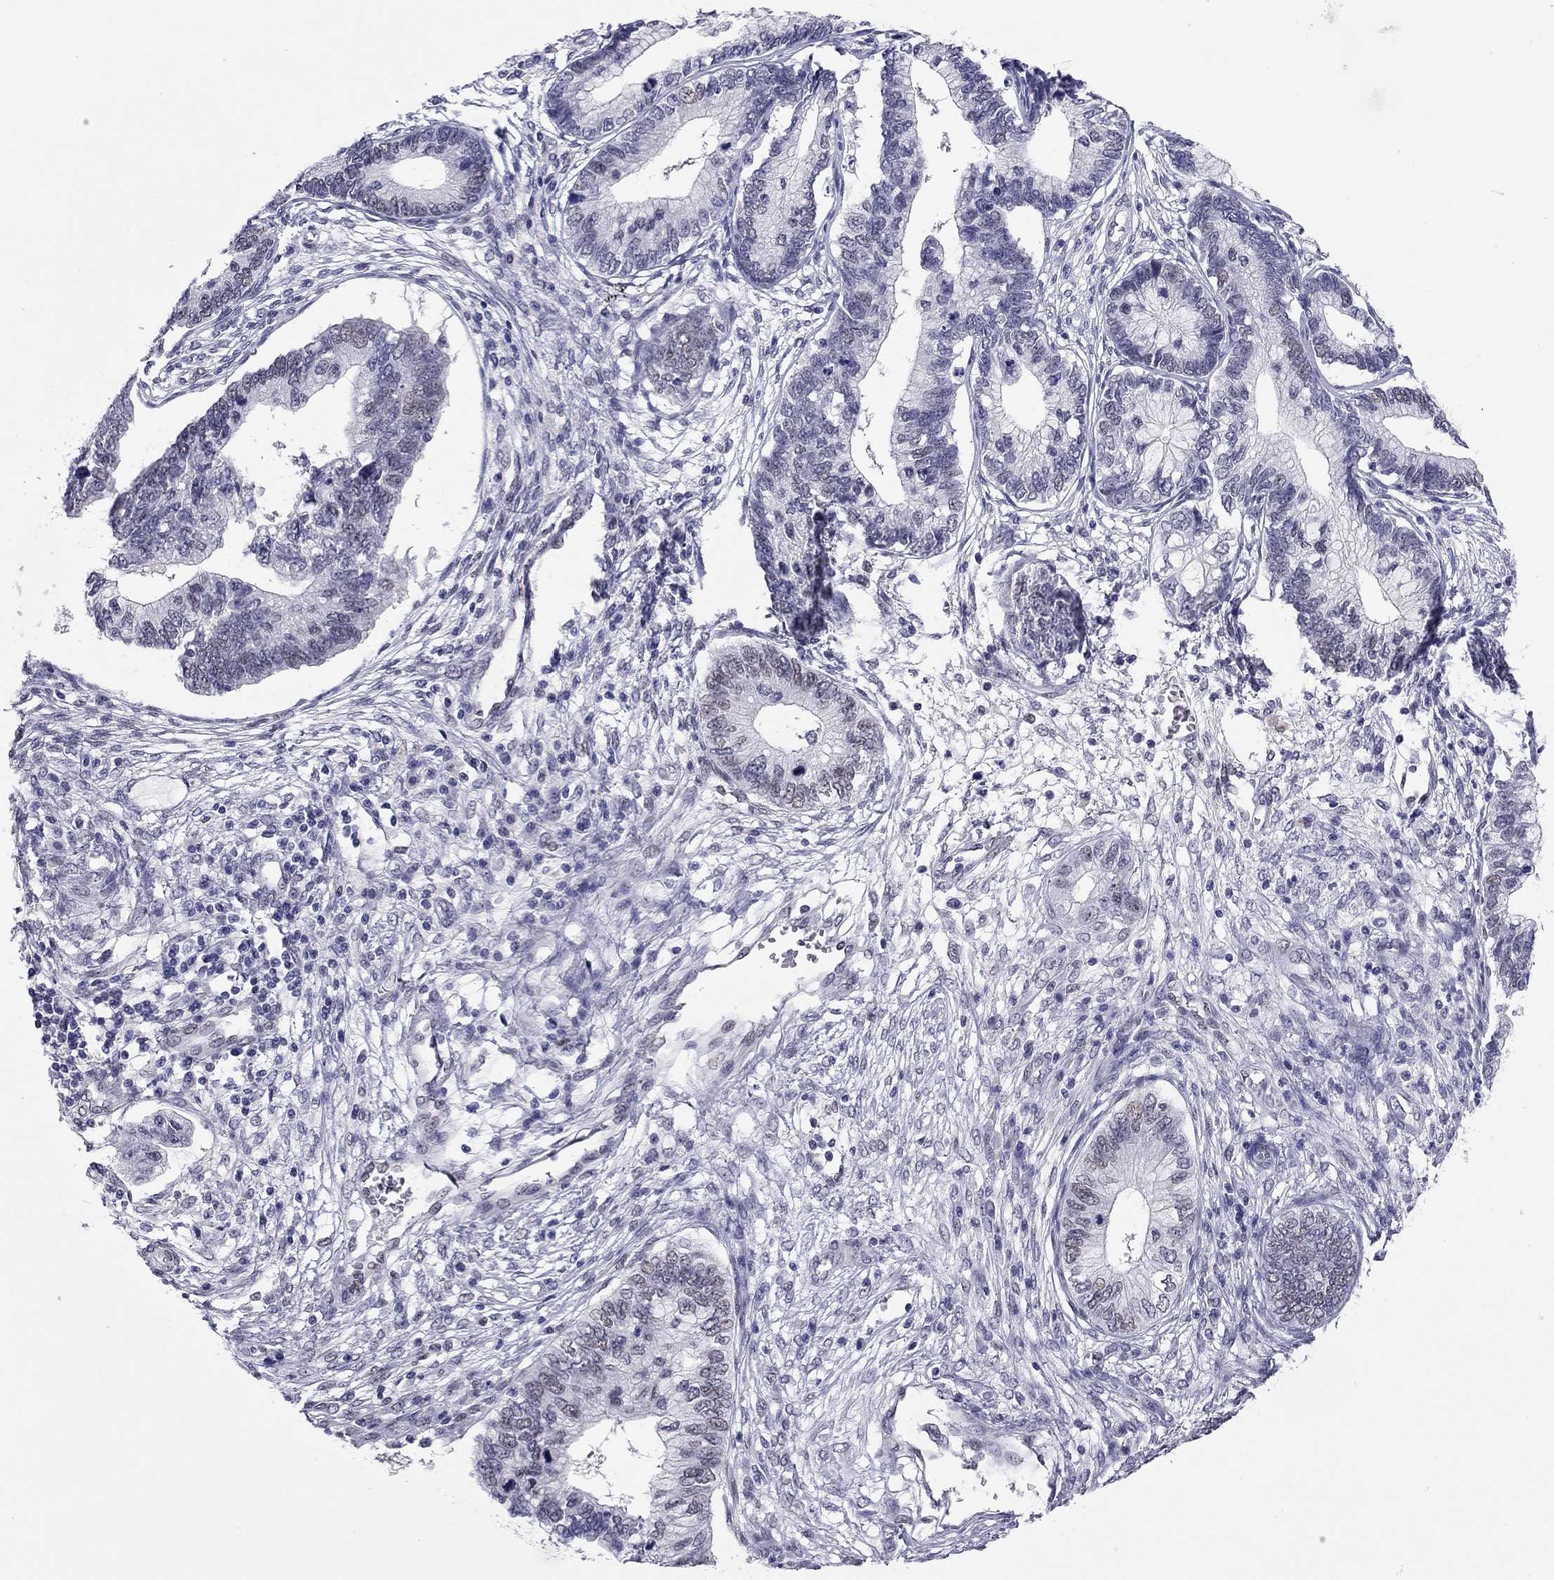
{"staining": {"intensity": "weak", "quantity": "<25%", "location": "nuclear"}, "tissue": "cervical cancer", "cell_type": "Tumor cells", "image_type": "cancer", "snomed": [{"axis": "morphology", "description": "Adenocarcinoma, NOS"}, {"axis": "topography", "description": "Cervix"}], "caption": "There is no significant expression in tumor cells of cervical cancer.", "gene": "DOT1L", "patient": {"sex": "female", "age": 44}}